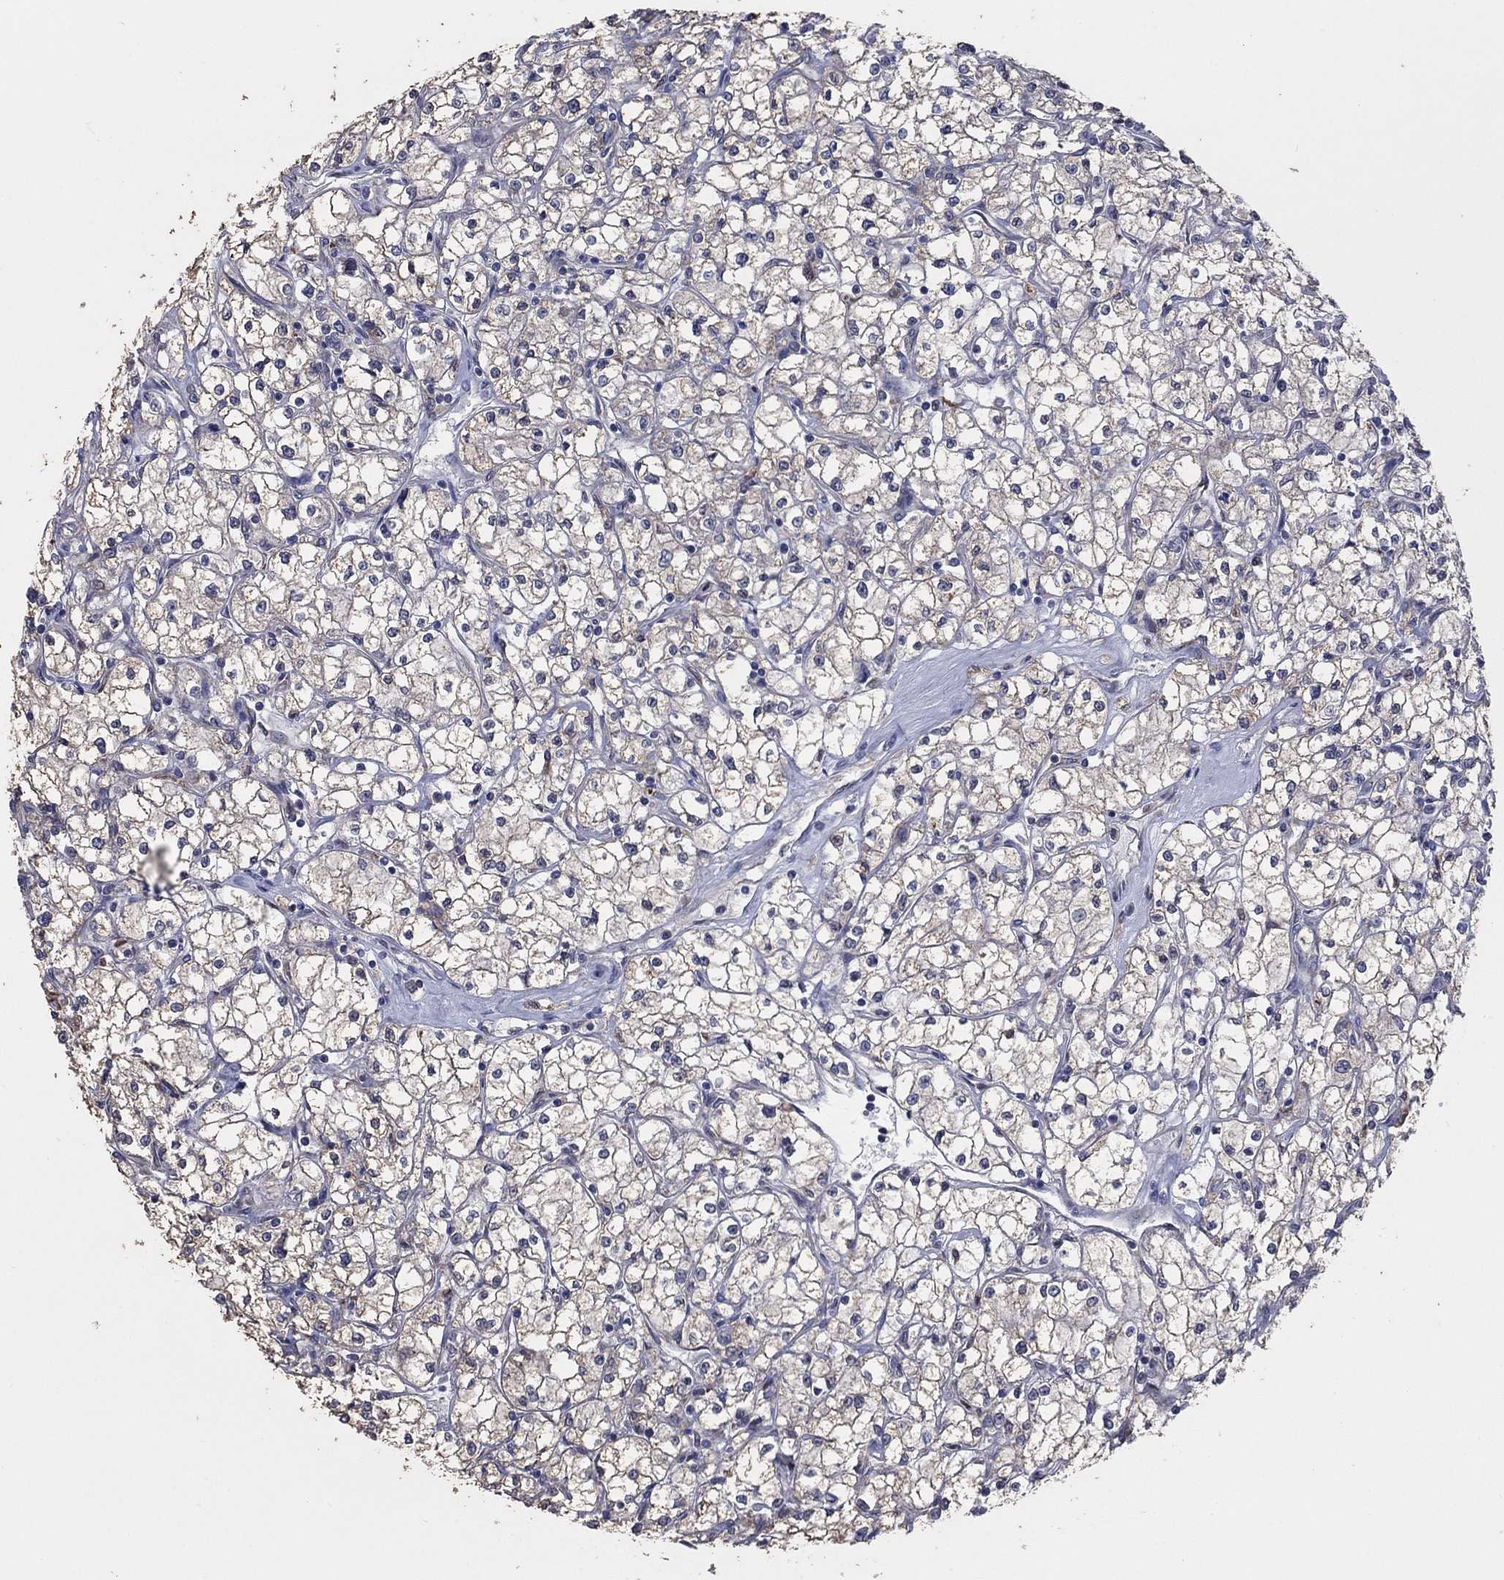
{"staining": {"intensity": "weak", "quantity": ">75%", "location": "cytoplasmic/membranous"}, "tissue": "renal cancer", "cell_type": "Tumor cells", "image_type": "cancer", "snomed": [{"axis": "morphology", "description": "Adenocarcinoma, NOS"}, {"axis": "topography", "description": "Kidney"}], "caption": "DAB (3,3'-diaminobenzidine) immunohistochemical staining of human renal cancer (adenocarcinoma) displays weak cytoplasmic/membranous protein positivity in approximately >75% of tumor cells.", "gene": "NCEH1", "patient": {"sex": "male", "age": 67}}